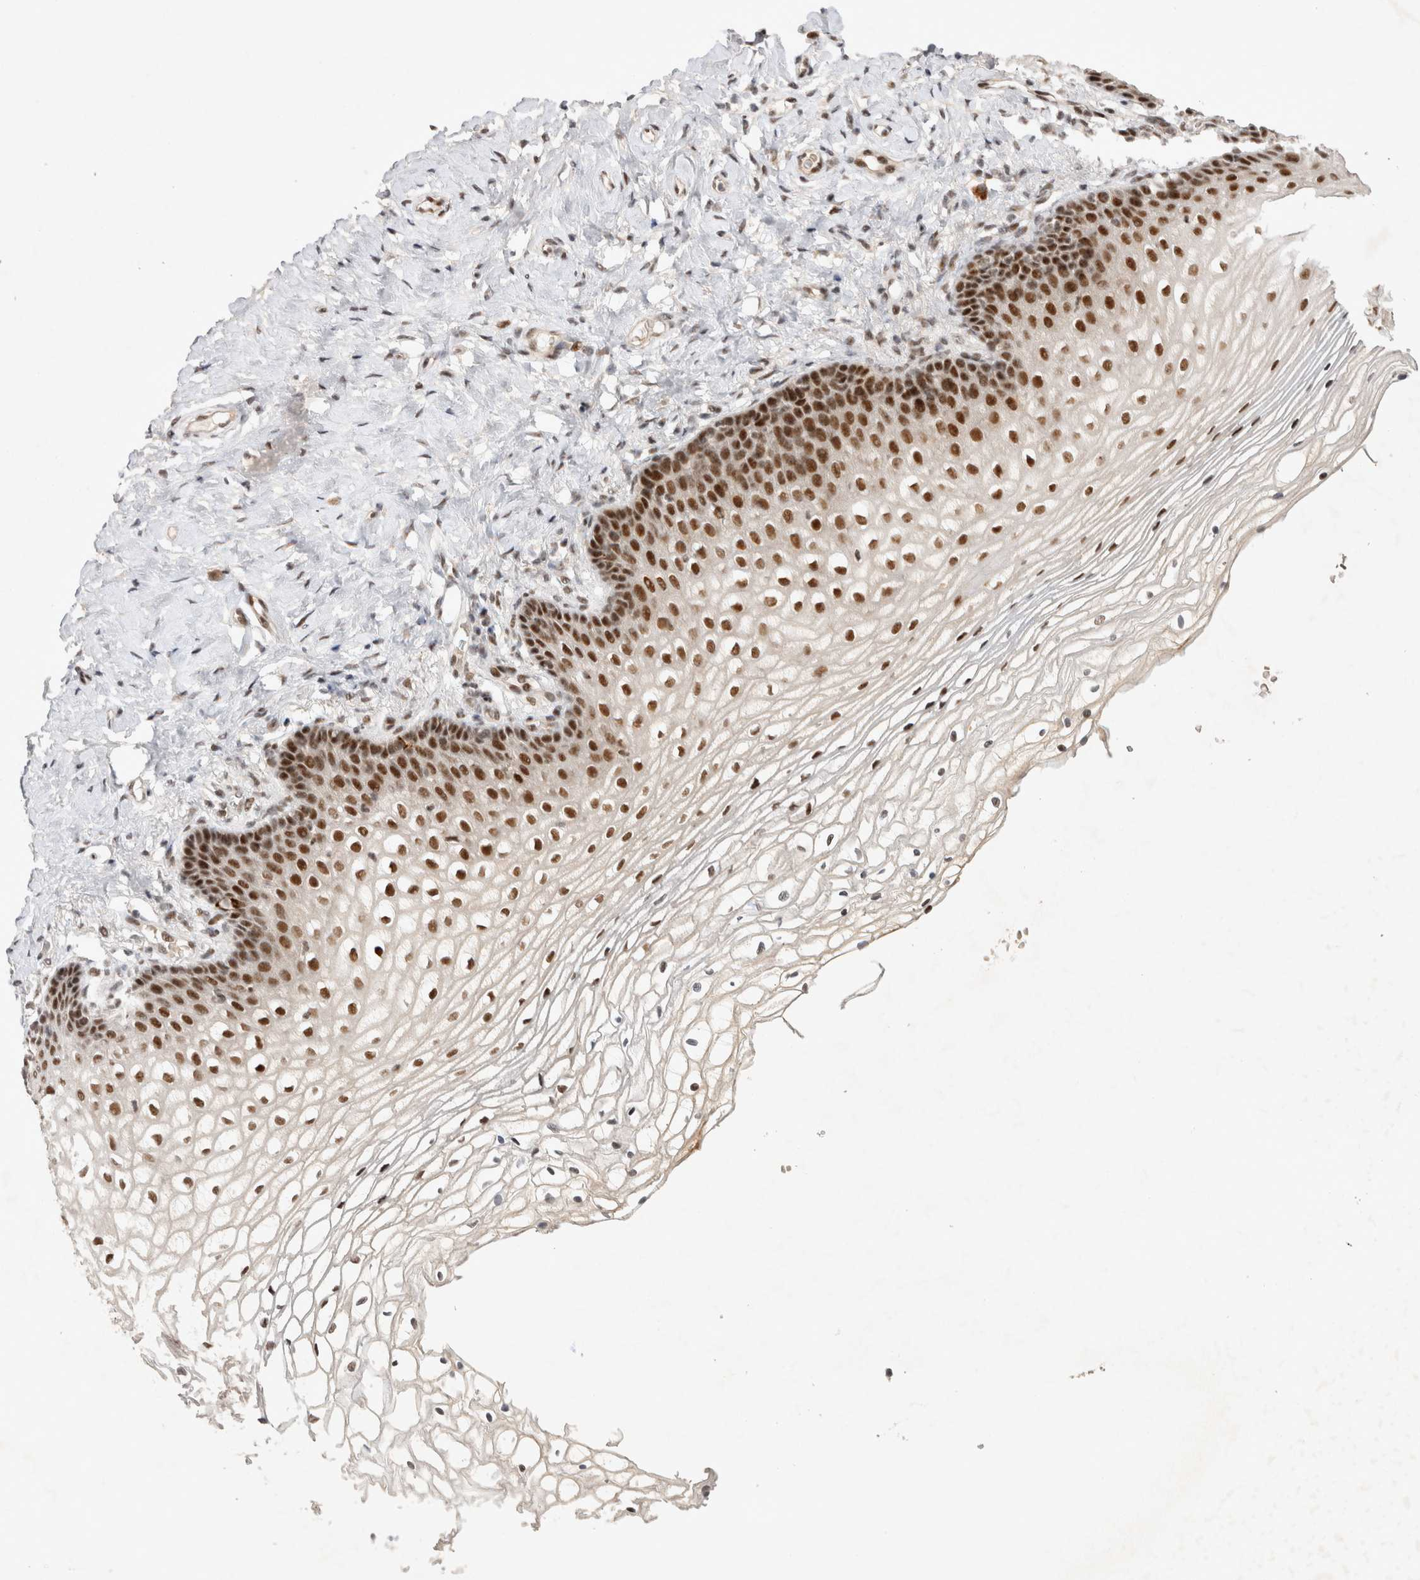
{"staining": {"intensity": "strong", "quantity": ">75%", "location": "nuclear"}, "tissue": "vagina", "cell_type": "Squamous epithelial cells", "image_type": "normal", "snomed": [{"axis": "morphology", "description": "Normal tissue, NOS"}, {"axis": "topography", "description": "Vagina"}], "caption": "Squamous epithelial cells show high levels of strong nuclear positivity in approximately >75% of cells in normal vagina.", "gene": "HESX1", "patient": {"sex": "female", "age": 60}}